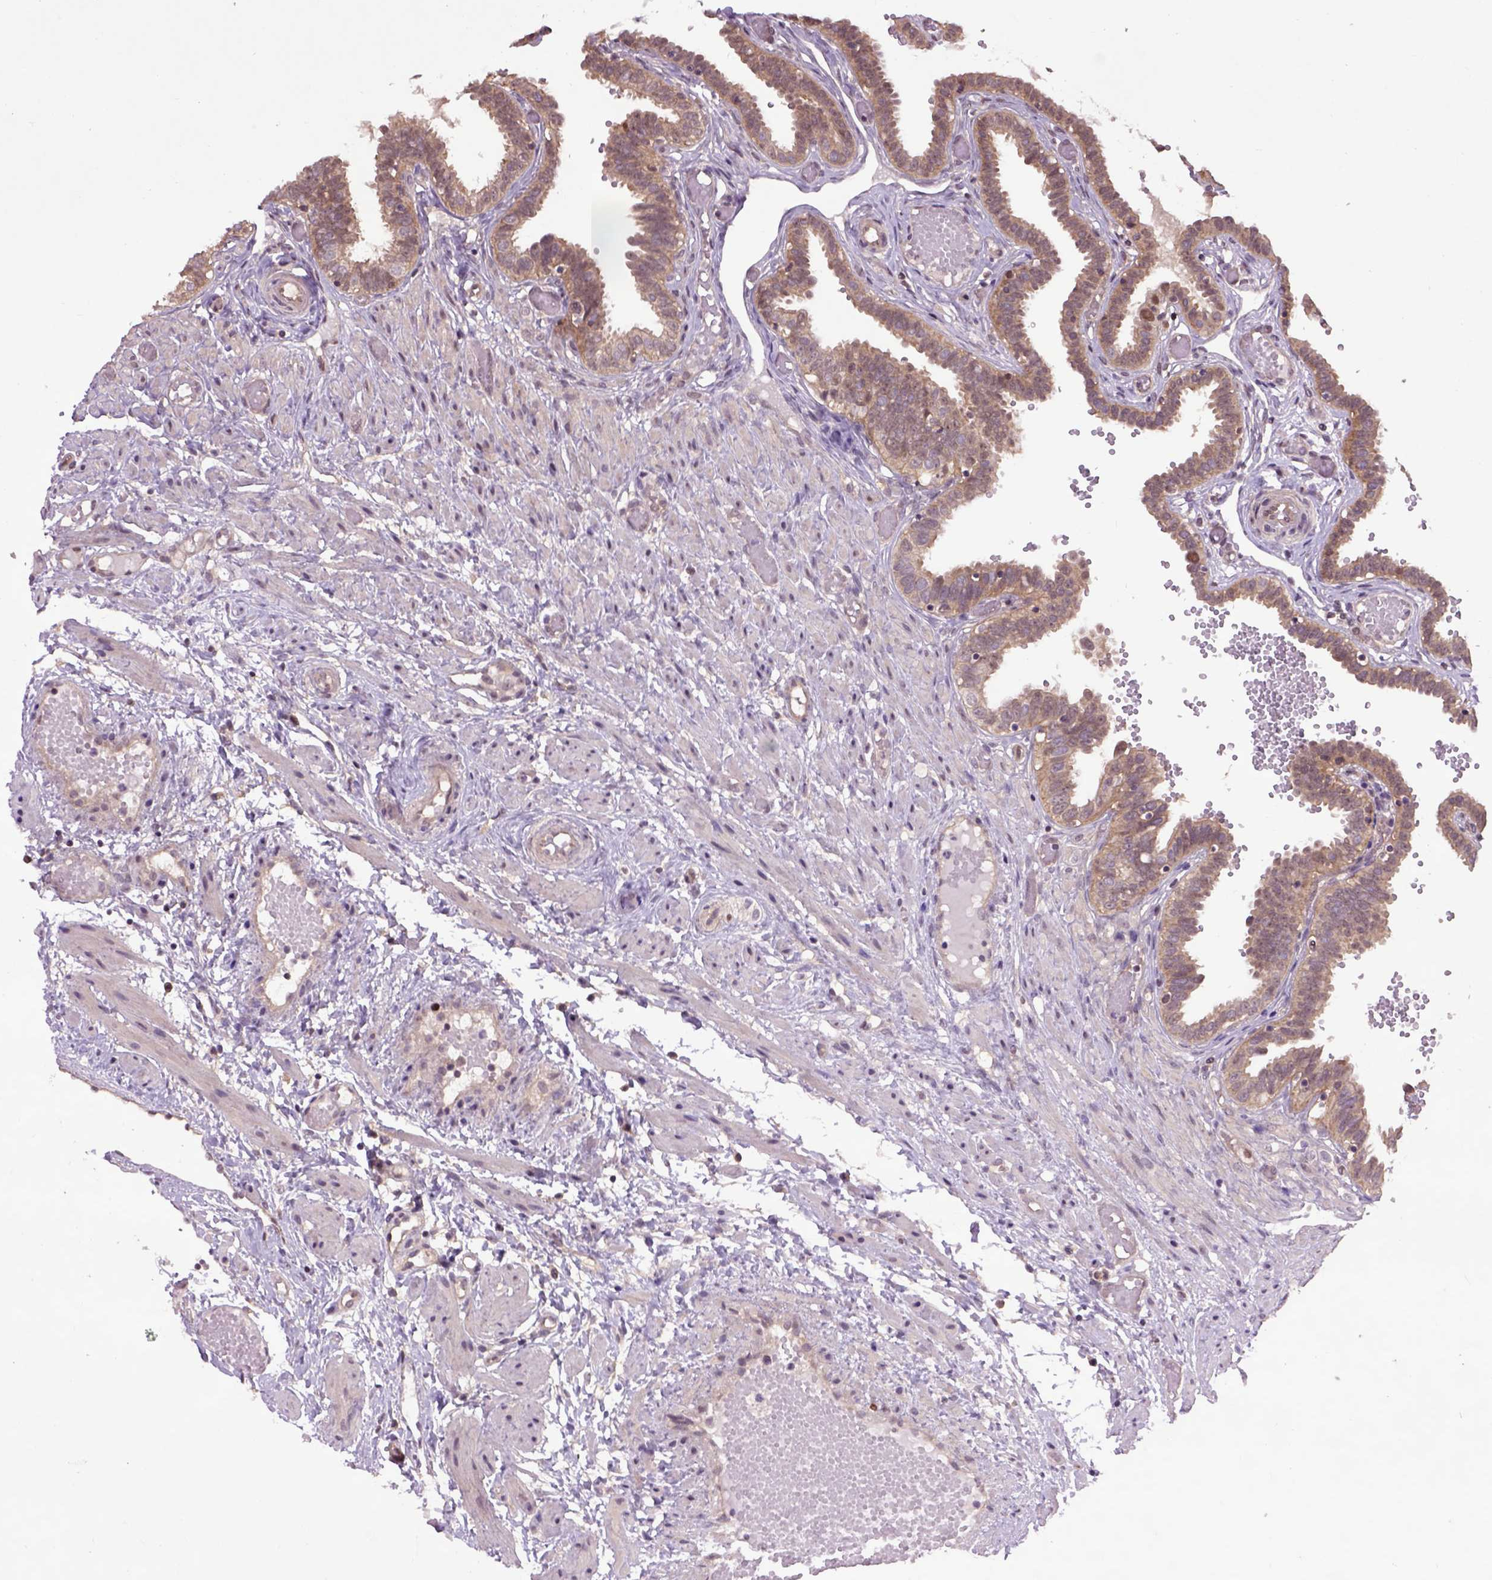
{"staining": {"intensity": "moderate", "quantity": ">75%", "location": "cytoplasmic/membranous"}, "tissue": "fallopian tube", "cell_type": "Glandular cells", "image_type": "normal", "snomed": [{"axis": "morphology", "description": "Normal tissue, NOS"}, {"axis": "topography", "description": "Fallopian tube"}], "caption": "This image displays immunohistochemistry staining of unremarkable fallopian tube, with medium moderate cytoplasmic/membranous staining in approximately >75% of glandular cells.", "gene": "WDR48", "patient": {"sex": "female", "age": 37}}